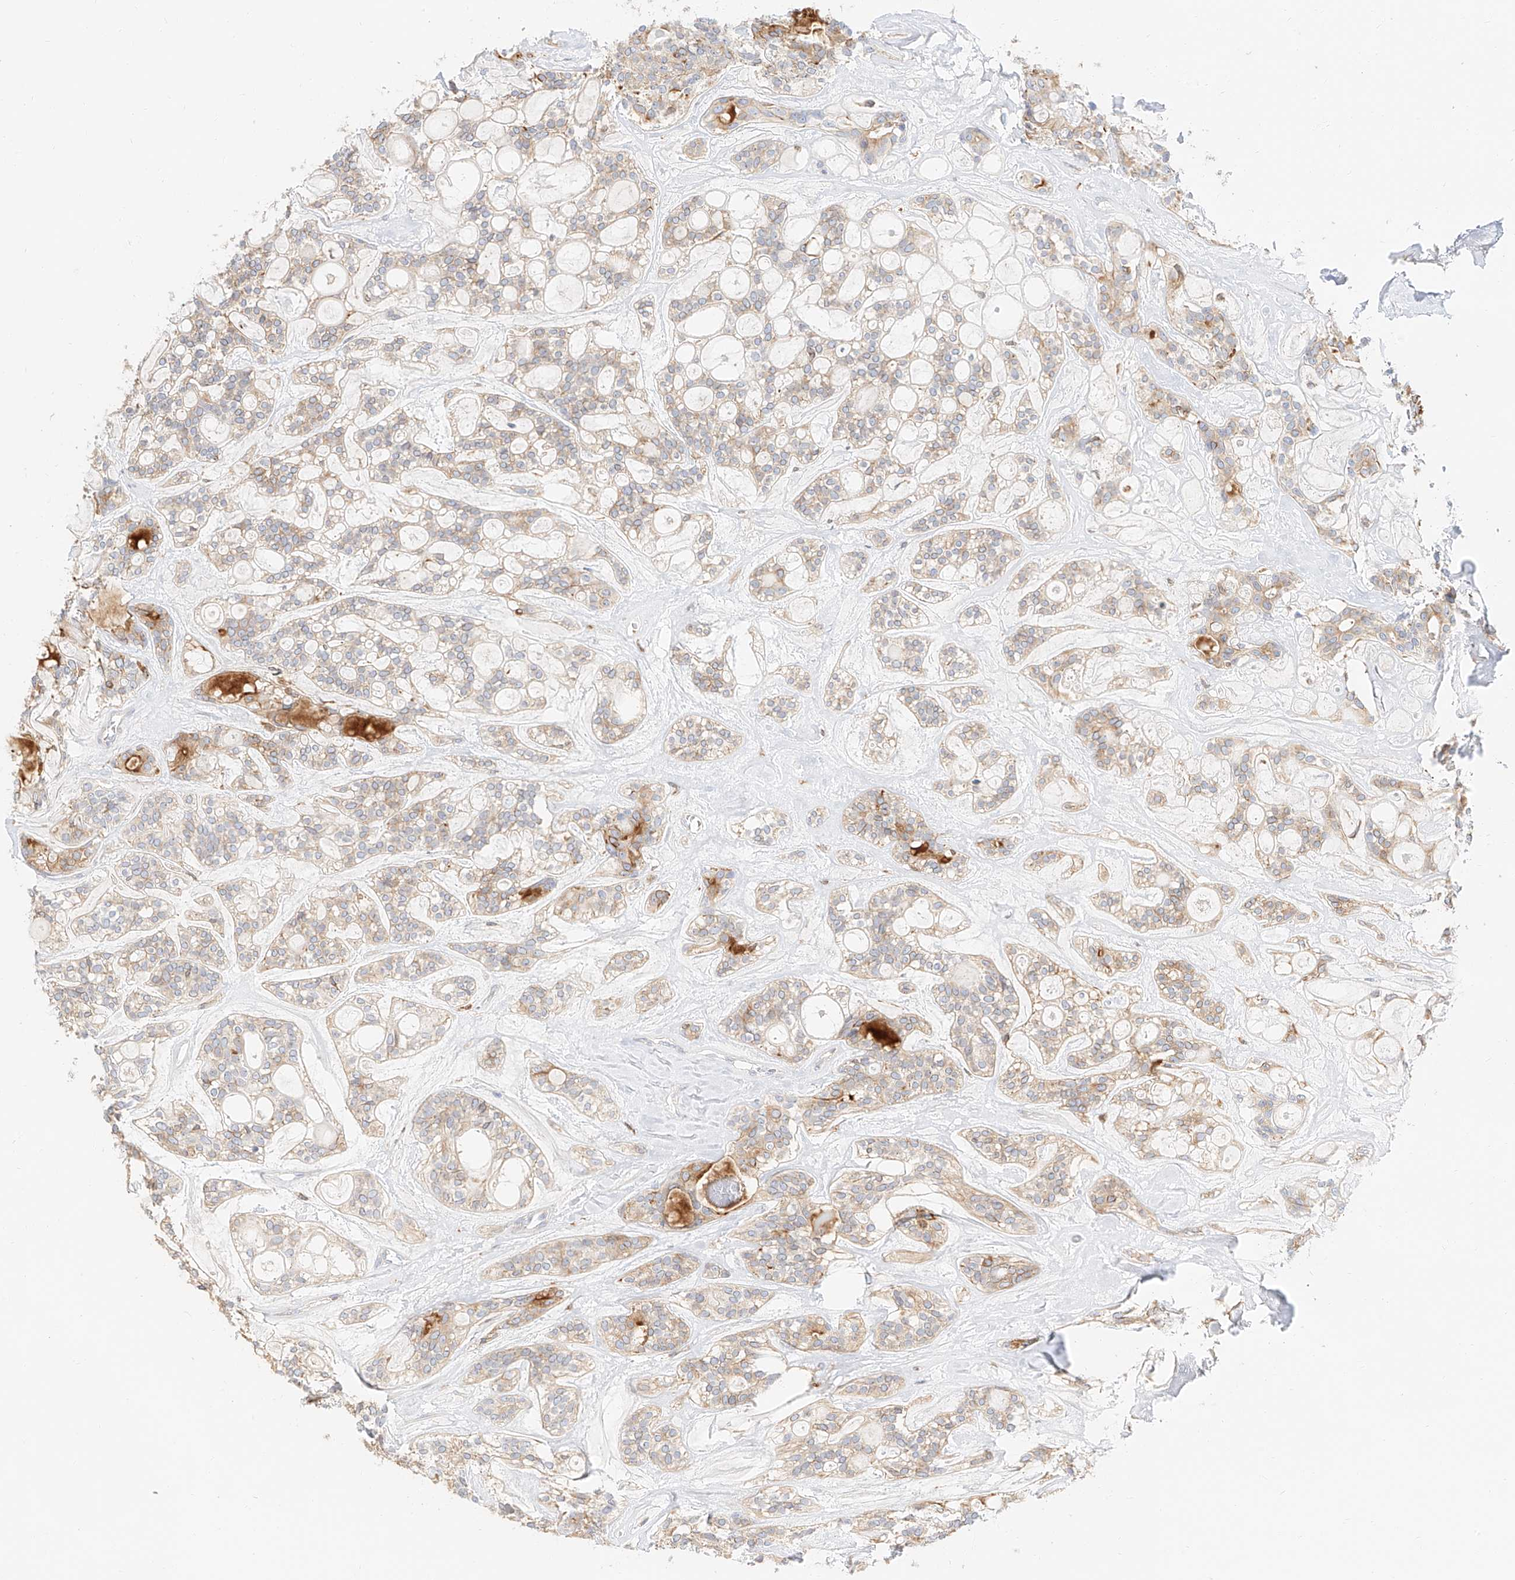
{"staining": {"intensity": "weak", "quantity": "25%-75%", "location": "cytoplasmic/membranous"}, "tissue": "head and neck cancer", "cell_type": "Tumor cells", "image_type": "cancer", "snomed": [{"axis": "morphology", "description": "Adenocarcinoma, NOS"}, {"axis": "topography", "description": "Head-Neck"}], "caption": "Immunohistochemistry (IHC) photomicrograph of neoplastic tissue: adenocarcinoma (head and neck) stained using IHC reveals low levels of weak protein expression localized specifically in the cytoplasmic/membranous of tumor cells, appearing as a cytoplasmic/membranous brown color.", "gene": "DHRS7", "patient": {"sex": "male", "age": 66}}